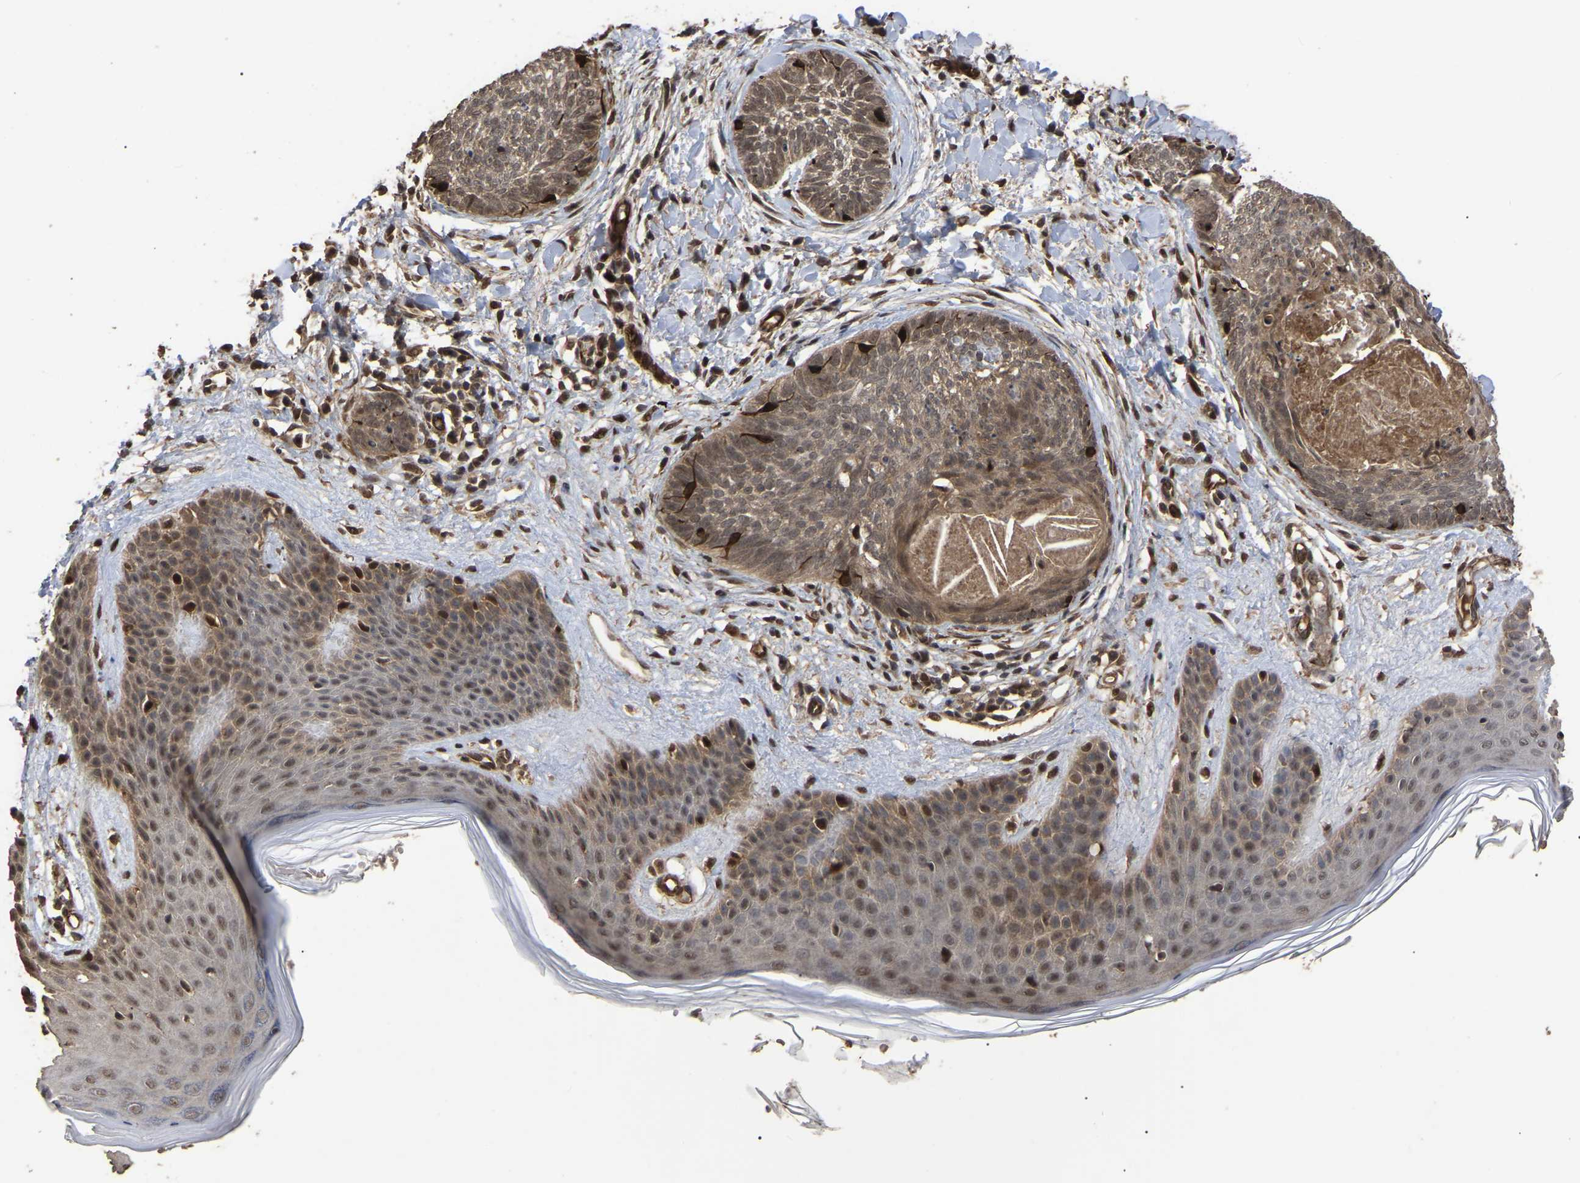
{"staining": {"intensity": "moderate", "quantity": ">75%", "location": "cytoplasmic/membranous"}, "tissue": "skin cancer", "cell_type": "Tumor cells", "image_type": "cancer", "snomed": [{"axis": "morphology", "description": "Basal cell carcinoma"}, {"axis": "topography", "description": "Skin"}], "caption": "High-magnification brightfield microscopy of skin cancer (basal cell carcinoma) stained with DAB (brown) and counterstained with hematoxylin (blue). tumor cells exhibit moderate cytoplasmic/membranous staining is seen in approximately>75% of cells.", "gene": "FAM161B", "patient": {"sex": "female", "age": 59}}